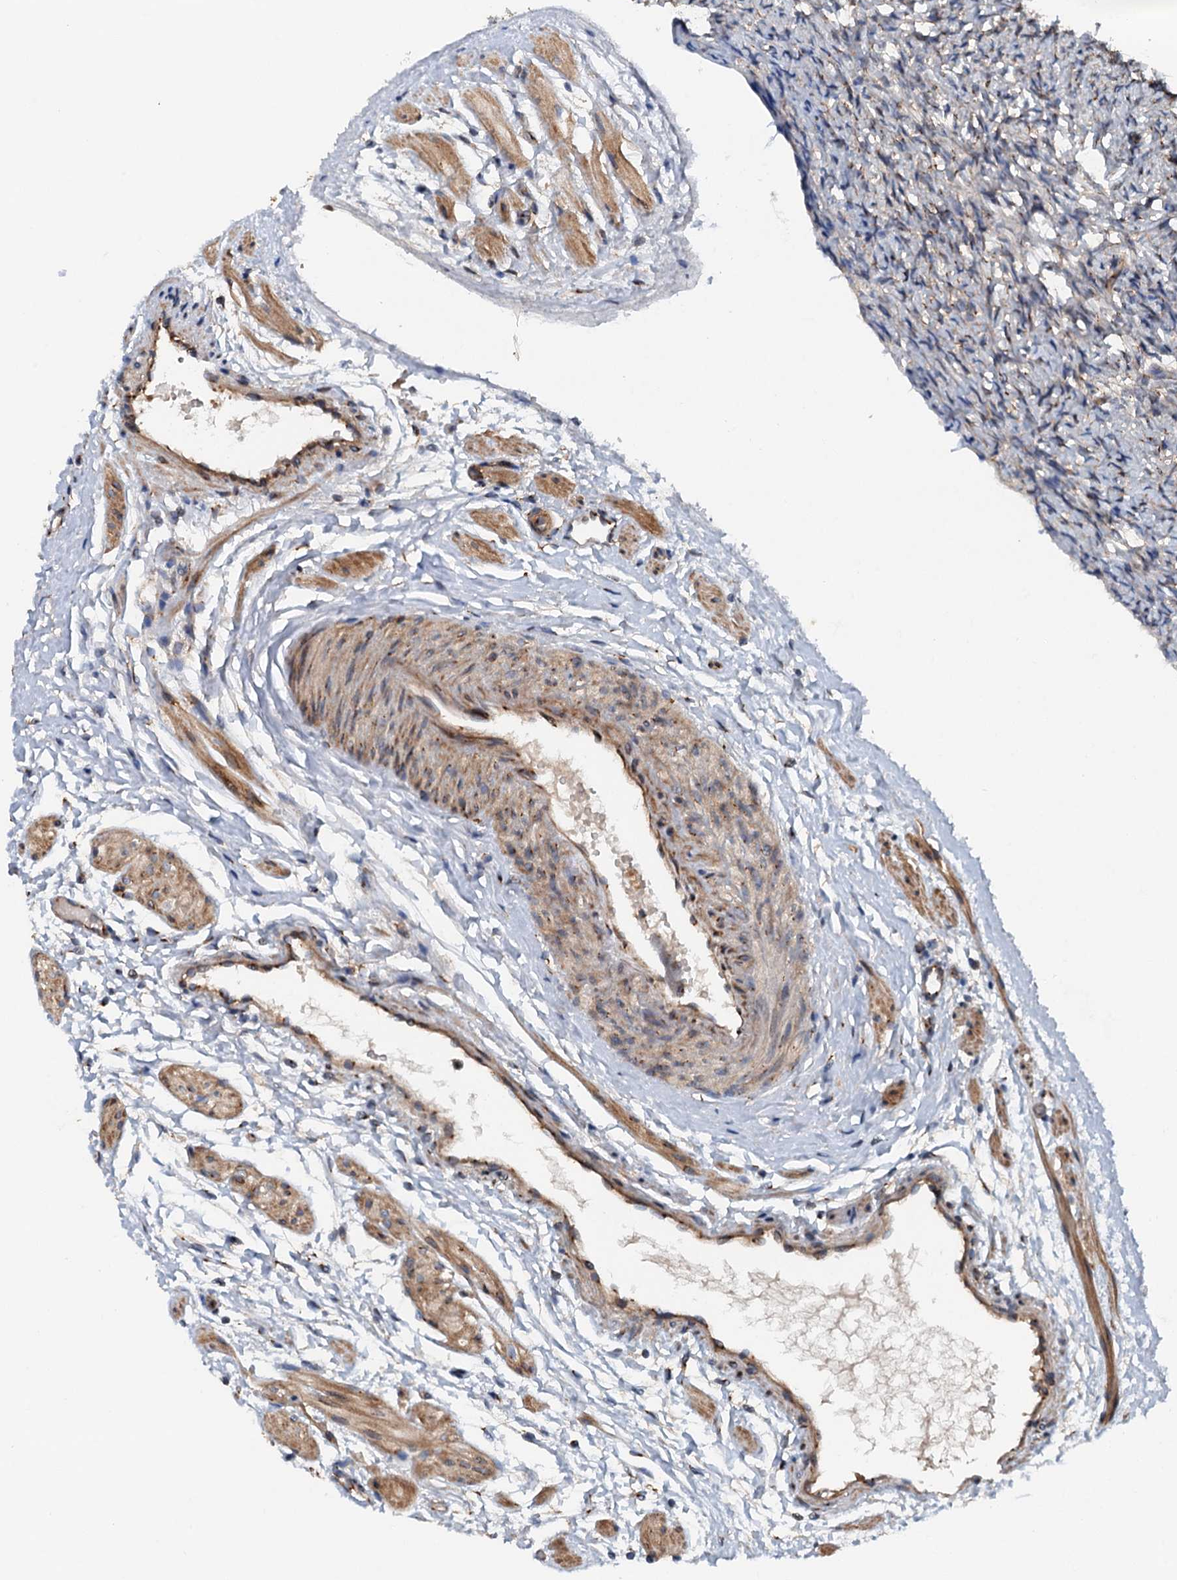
{"staining": {"intensity": "strong", "quantity": ">75%", "location": "cytoplasmic/membranous"}, "tissue": "ovary", "cell_type": "Follicle cells", "image_type": "normal", "snomed": [{"axis": "morphology", "description": "Normal tissue, NOS"}, {"axis": "topography", "description": "Ovary"}], "caption": "Immunohistochemical staining of unremarkable ovary shows strong cytoplasmic/membranous protein positivity in approximately >75% of follicle cells.", "gene": "COG3", "patient": {"sex": "female", "age": 41}}